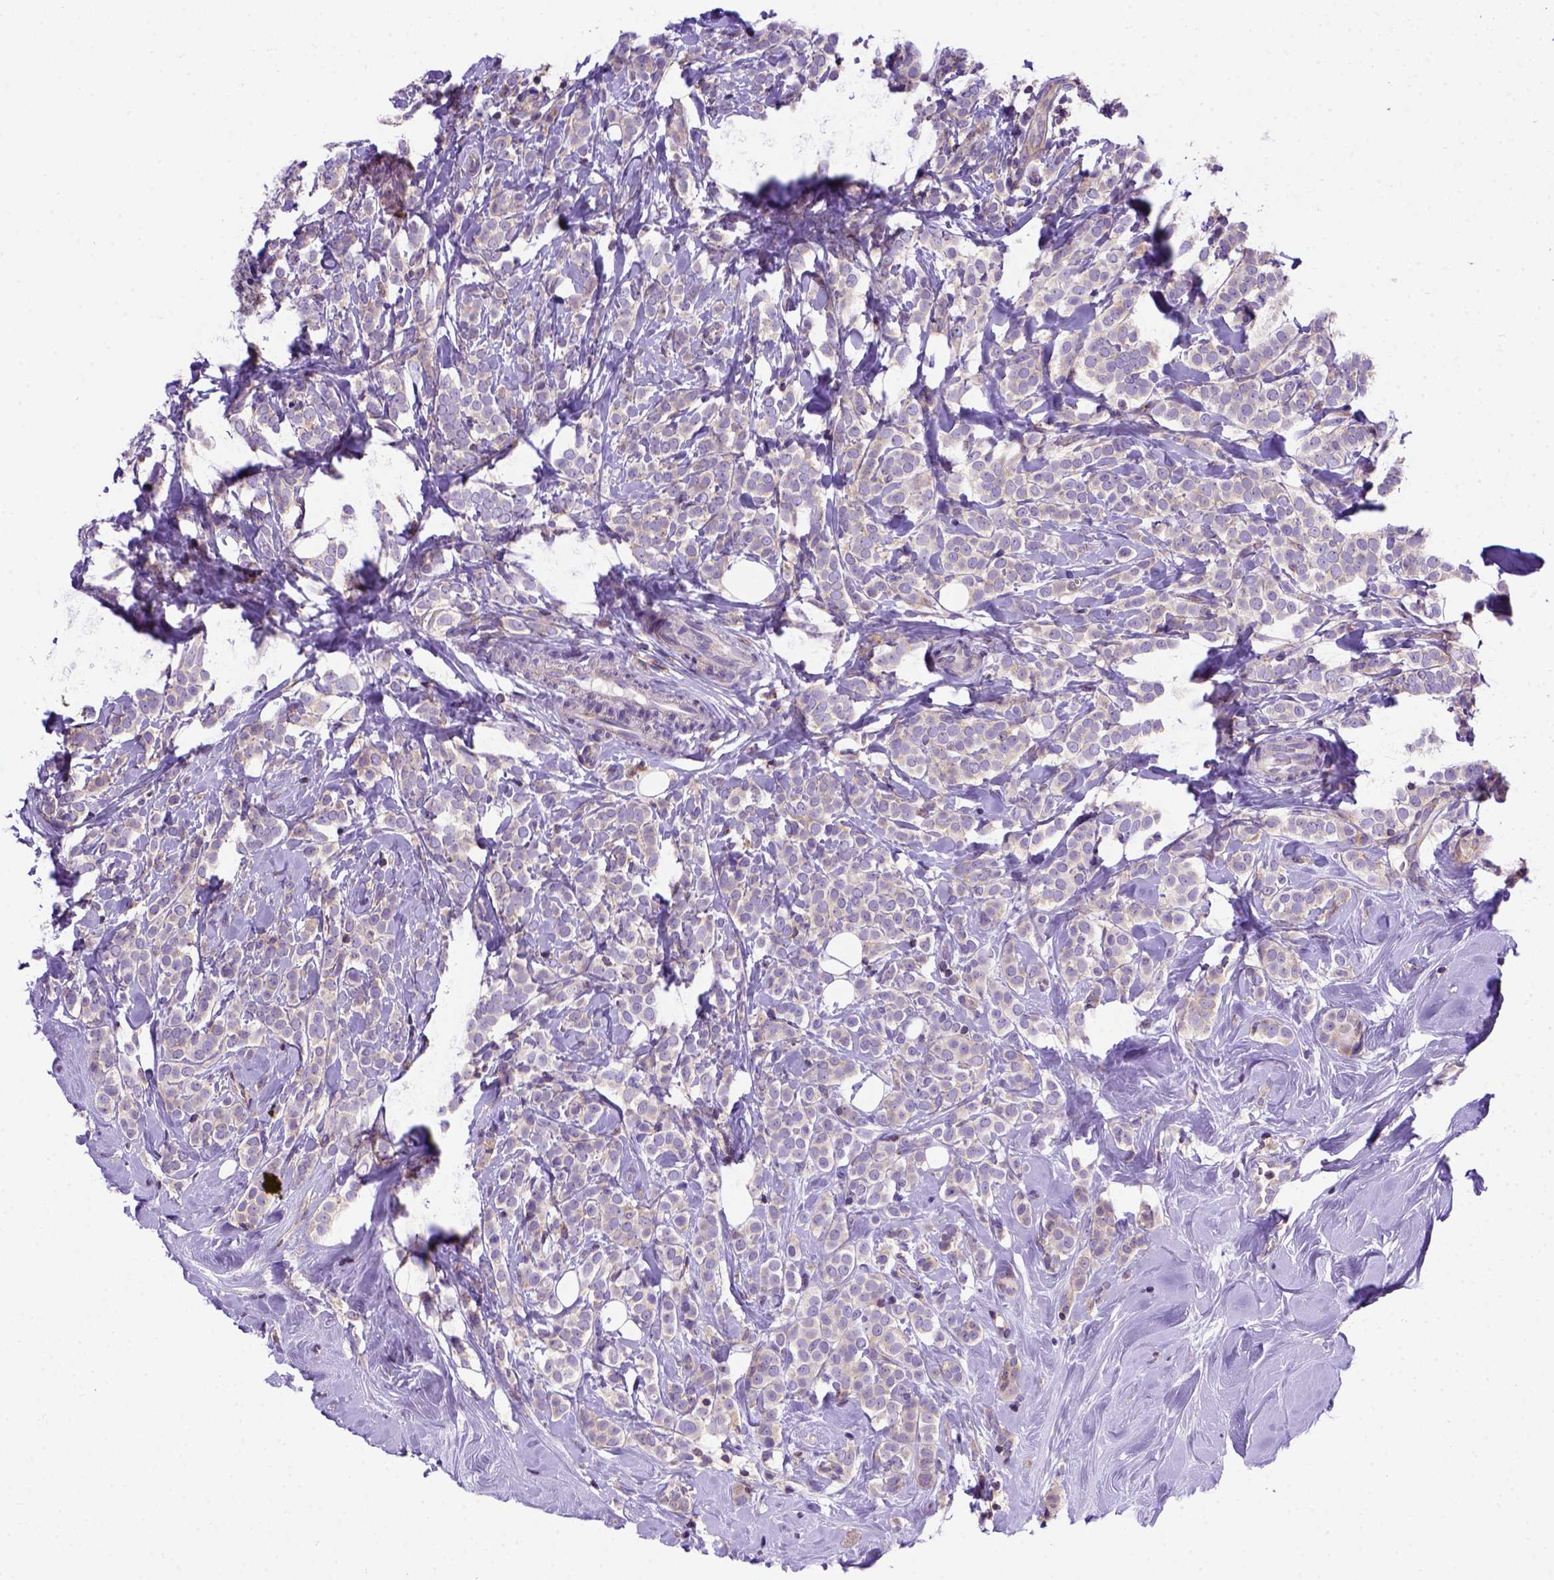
{"staining": {"intensity": "weak", "quantity": ">75%", "location": "cytoplasmic/membranous"}, "tissue": "breast cancer", "cell_type": "Tumor cells", "image_type": "cancer", "snomed": [{"axis": "morphology", "description": "Lobular carcinoma"}, {"axis": "topography", "description": "Breast"}], "caption": "A brown stain shows weak cytoplasmic/membranous expression of a protein in human breast cancer tumor cells.", "gene": "FOXI1", "patient": {"sex": "female", "age": 49}}